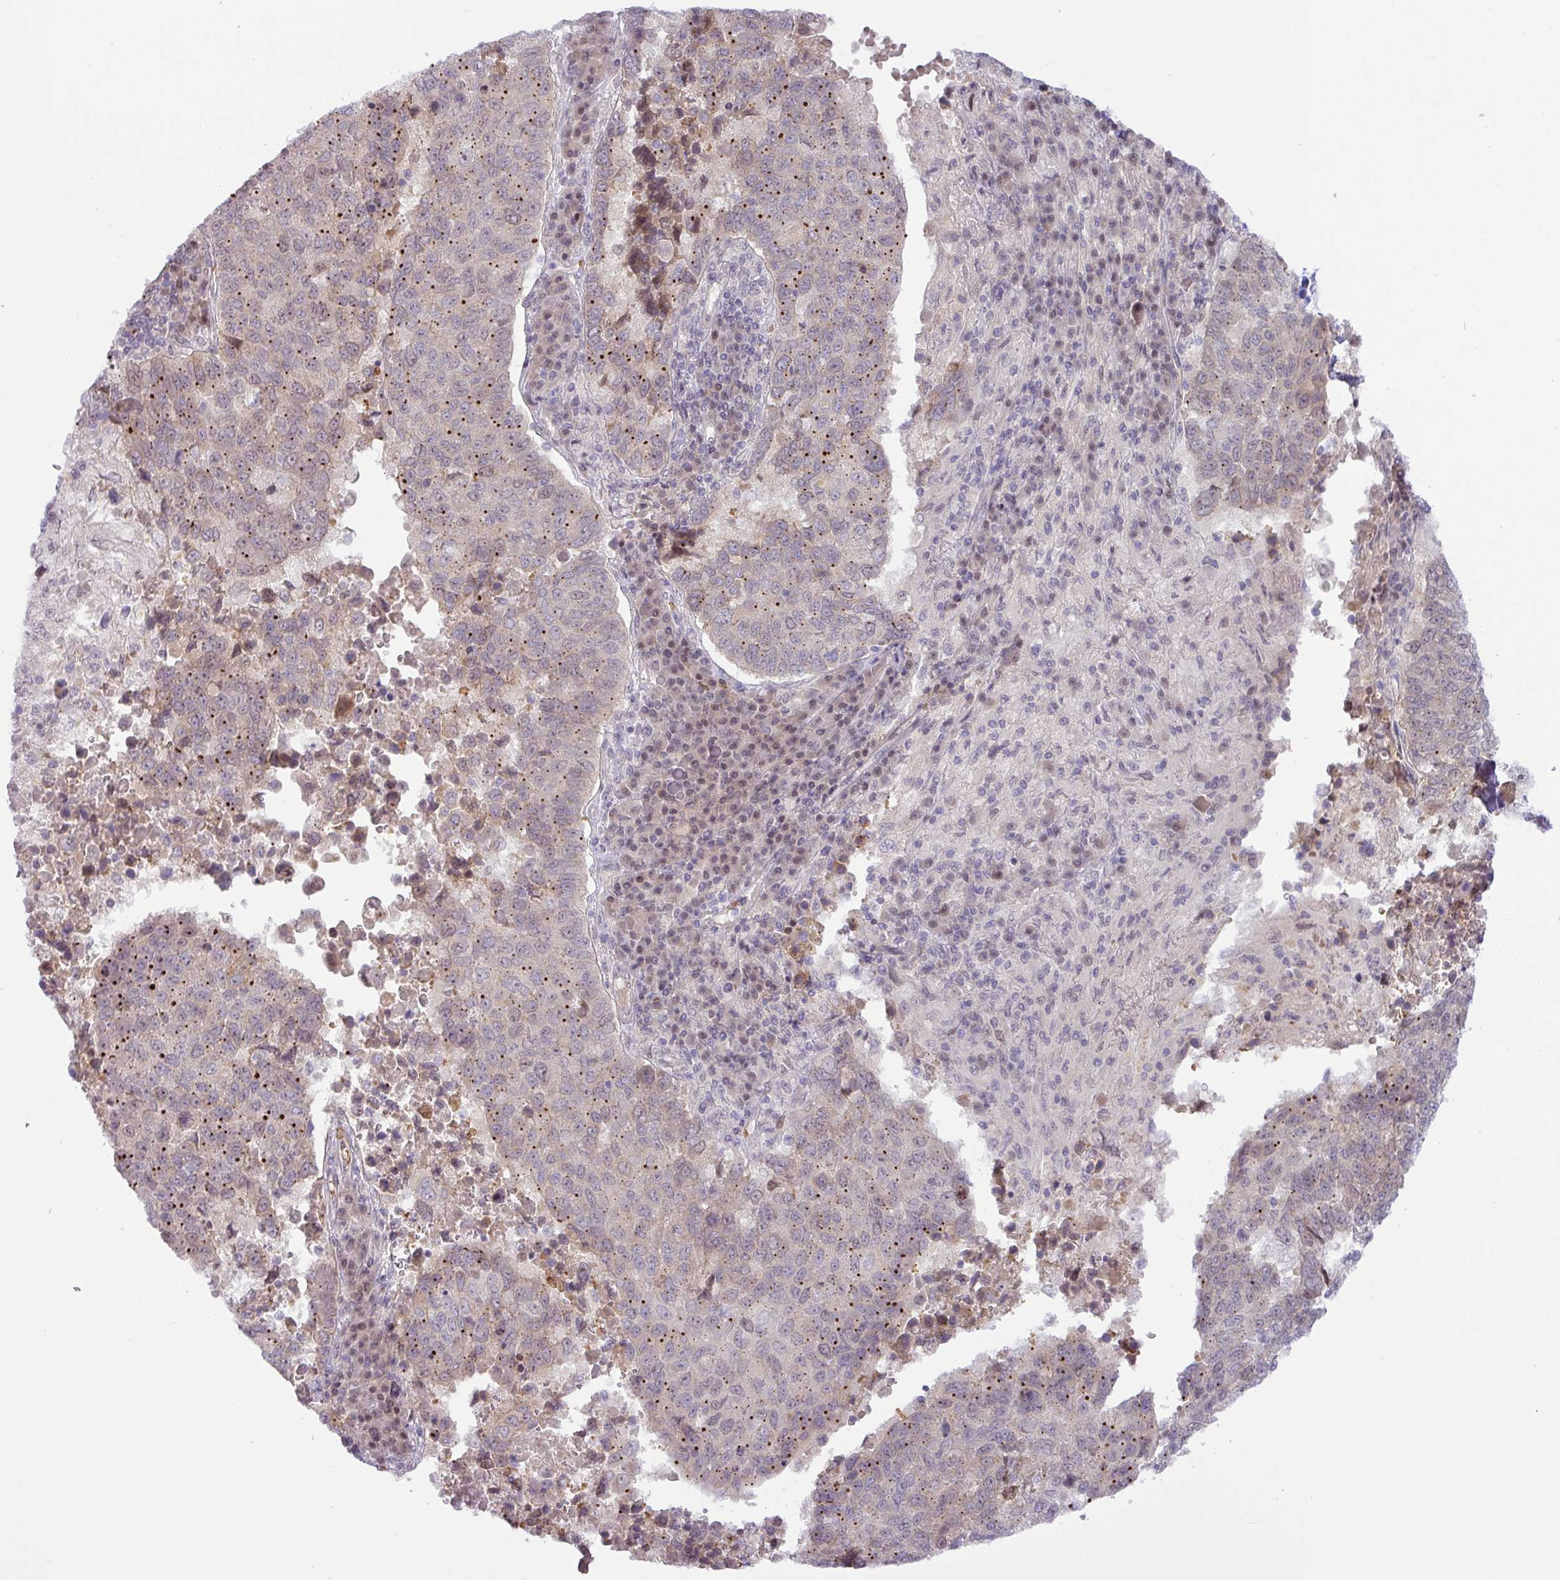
{"staining": {"intensity": "weak", "quantity": "<25%", "location": "nuclear"}, "tissue": "lung cancer", "cell_type": "Tumor cells", "image_type": "cancer", "snomed": [{"axis": "morphology", "description": "Squamous cell carcinoma, NOS"}, {"axis": "topography", "description": "Lung"}], "caption": "Human lung cancer (squamous cell carcinoma) stained for a protein using immunohistochemistry demonstrates no expression in tumor cells.", "gene": "PARP2", "patient": {"sex": "male", "age": 73}}